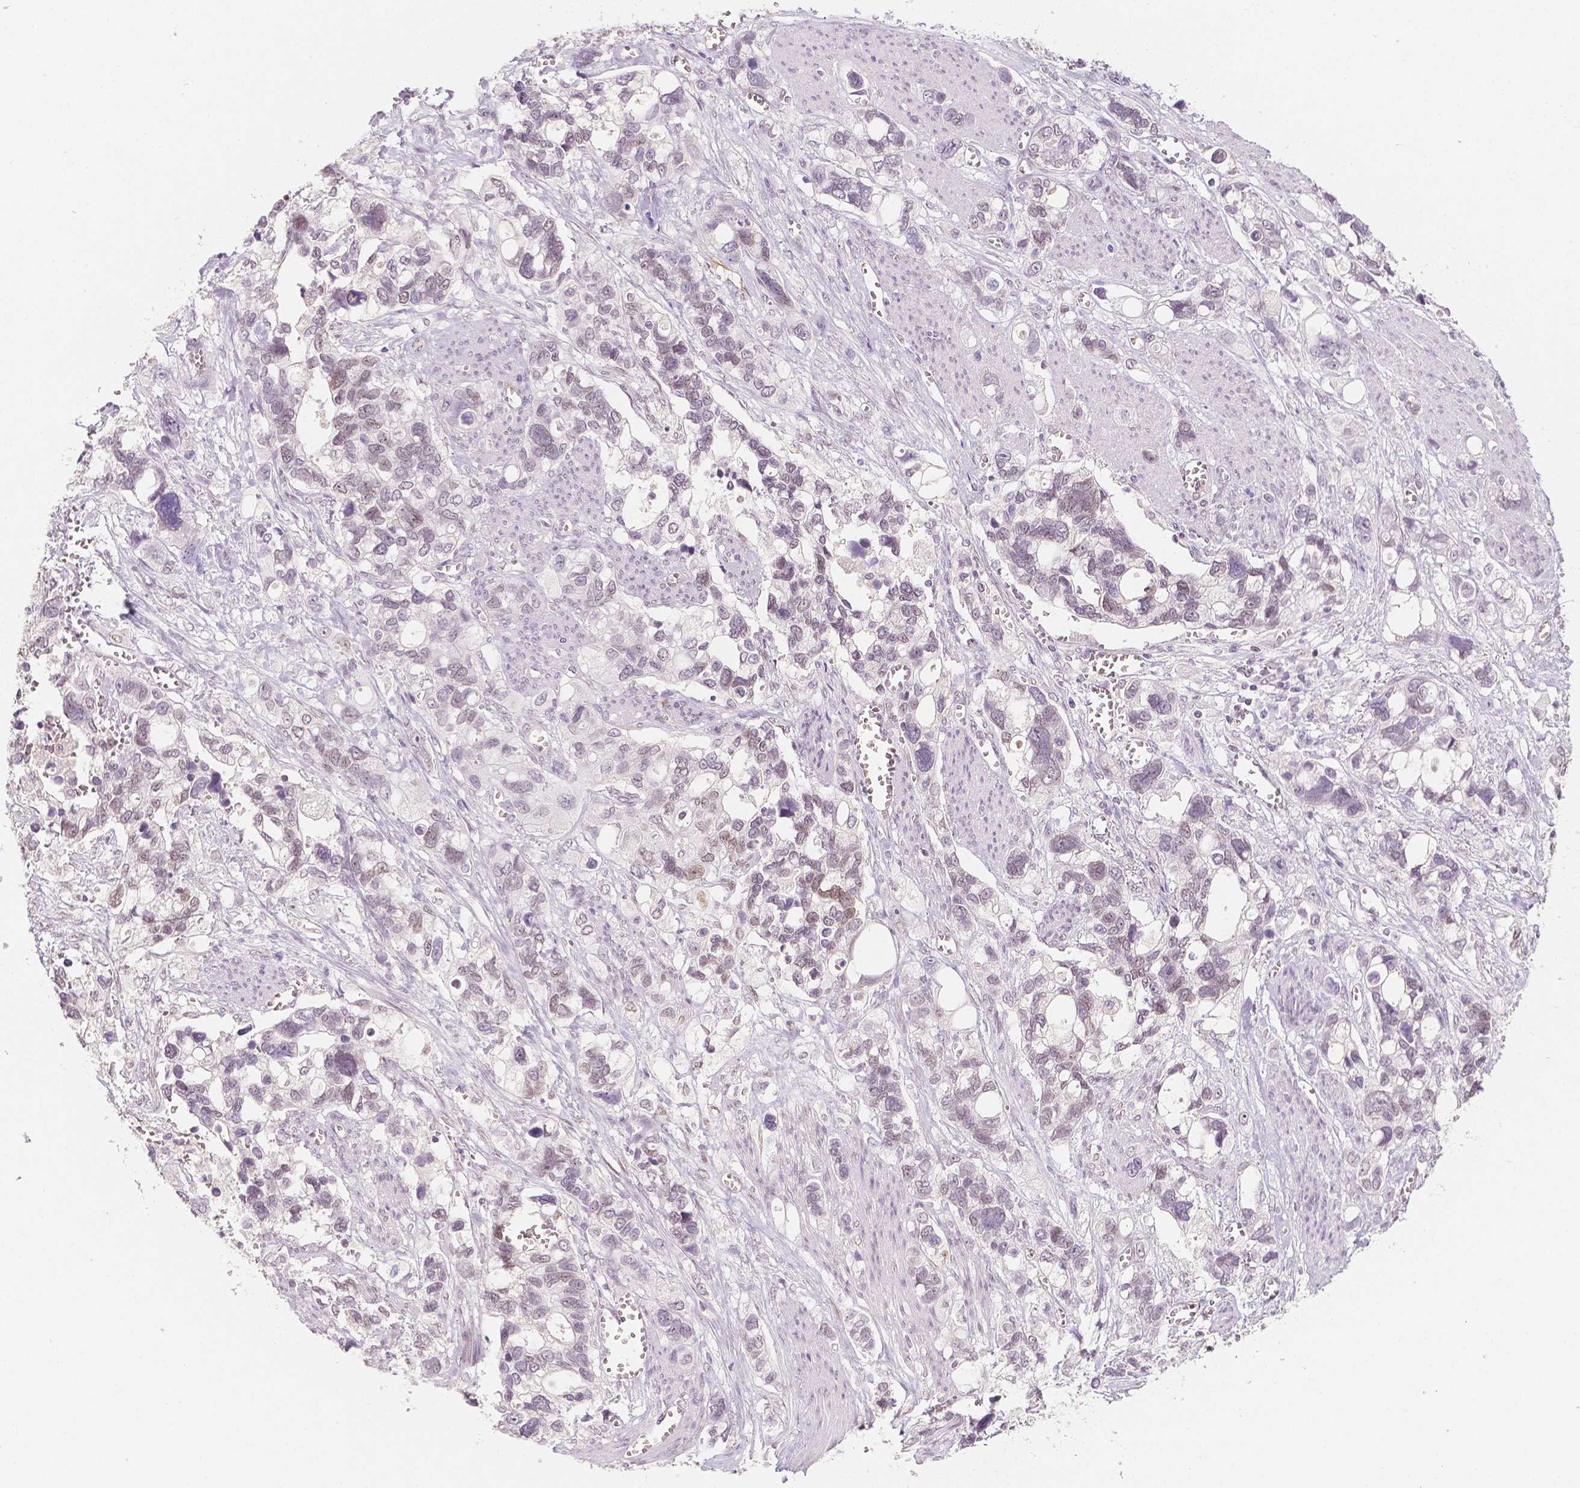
{"staining": {"intensity": "weak", "quantity": "<25%", "location": "nuclear"}, "tissue": "stomach cancer", "cell_type": "Tumor cells", "image_type": "cancer", "snomed": [{"axis": "morphology", "description": "Adenocarcinoma, NOS"}, {"axis": "topography", "description": "Stomach, upper"}], "caption": "Stomach cancer (adenocarcinoma) was stained to show a protein in brown. There is no significant expression in tumor cells.", "gene": "KDM5B", "patient": {"sex": "female", "age": 81}}